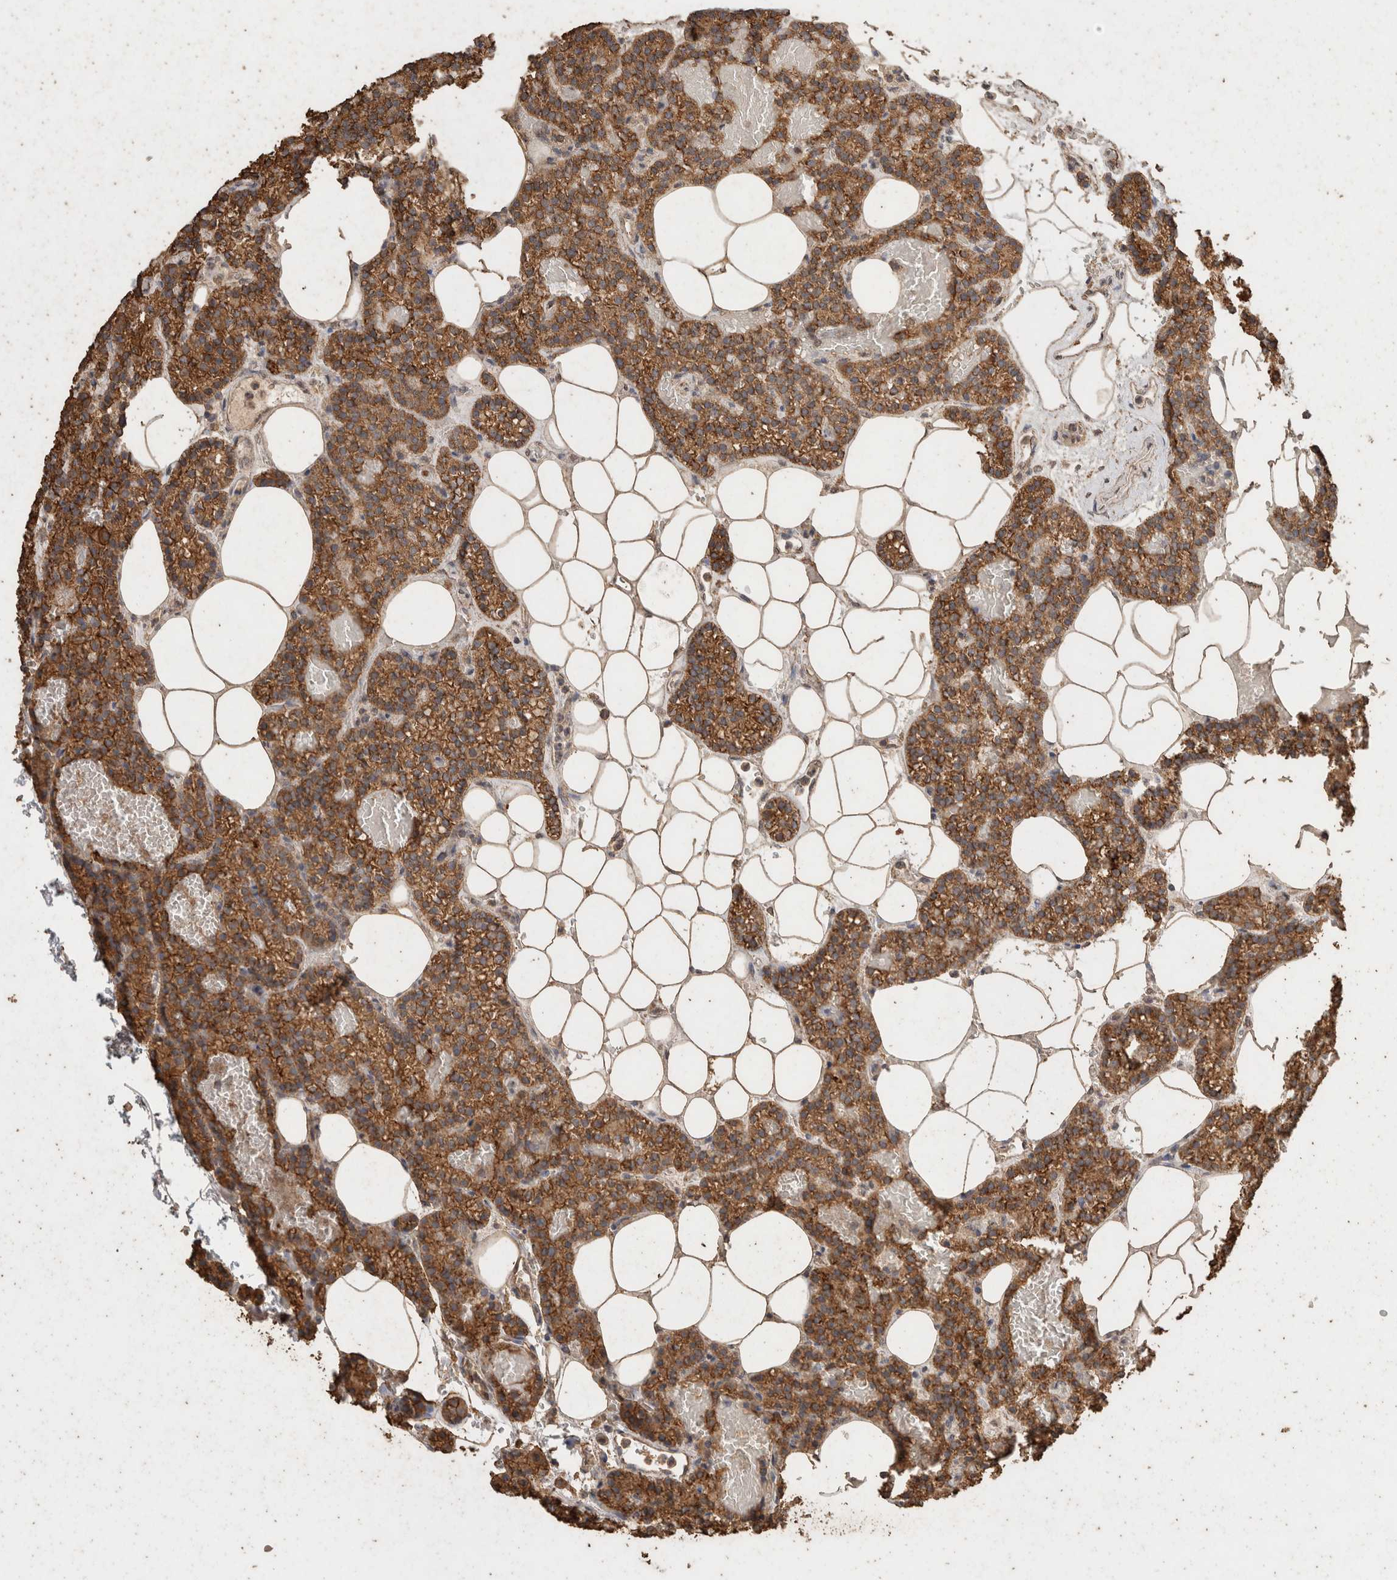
{"staining": {"intensity": "moderate", "quantity": ">75%", "location": "cytoplasmic/membranous"}, "tissue": "parathyroid gland", "cell_type": "Glandular cells", "image_type": "normal", "snomed": [{"axis": "morphology", "description": "Normal tissue, NOS"}, {"axis": "topography", "description": "Parathyroid gland"}], "caption": "Parathyroid gland stained for a protein displays moderate cytoplasmic/membranous positivity in glandular cells. (Stains: DAB in brown, nuclei in blue, Microscopy: brightfield microscopy at high magnification).", "gene": "CX3CL1", "patient": {"sex": "male", "age": 58}}